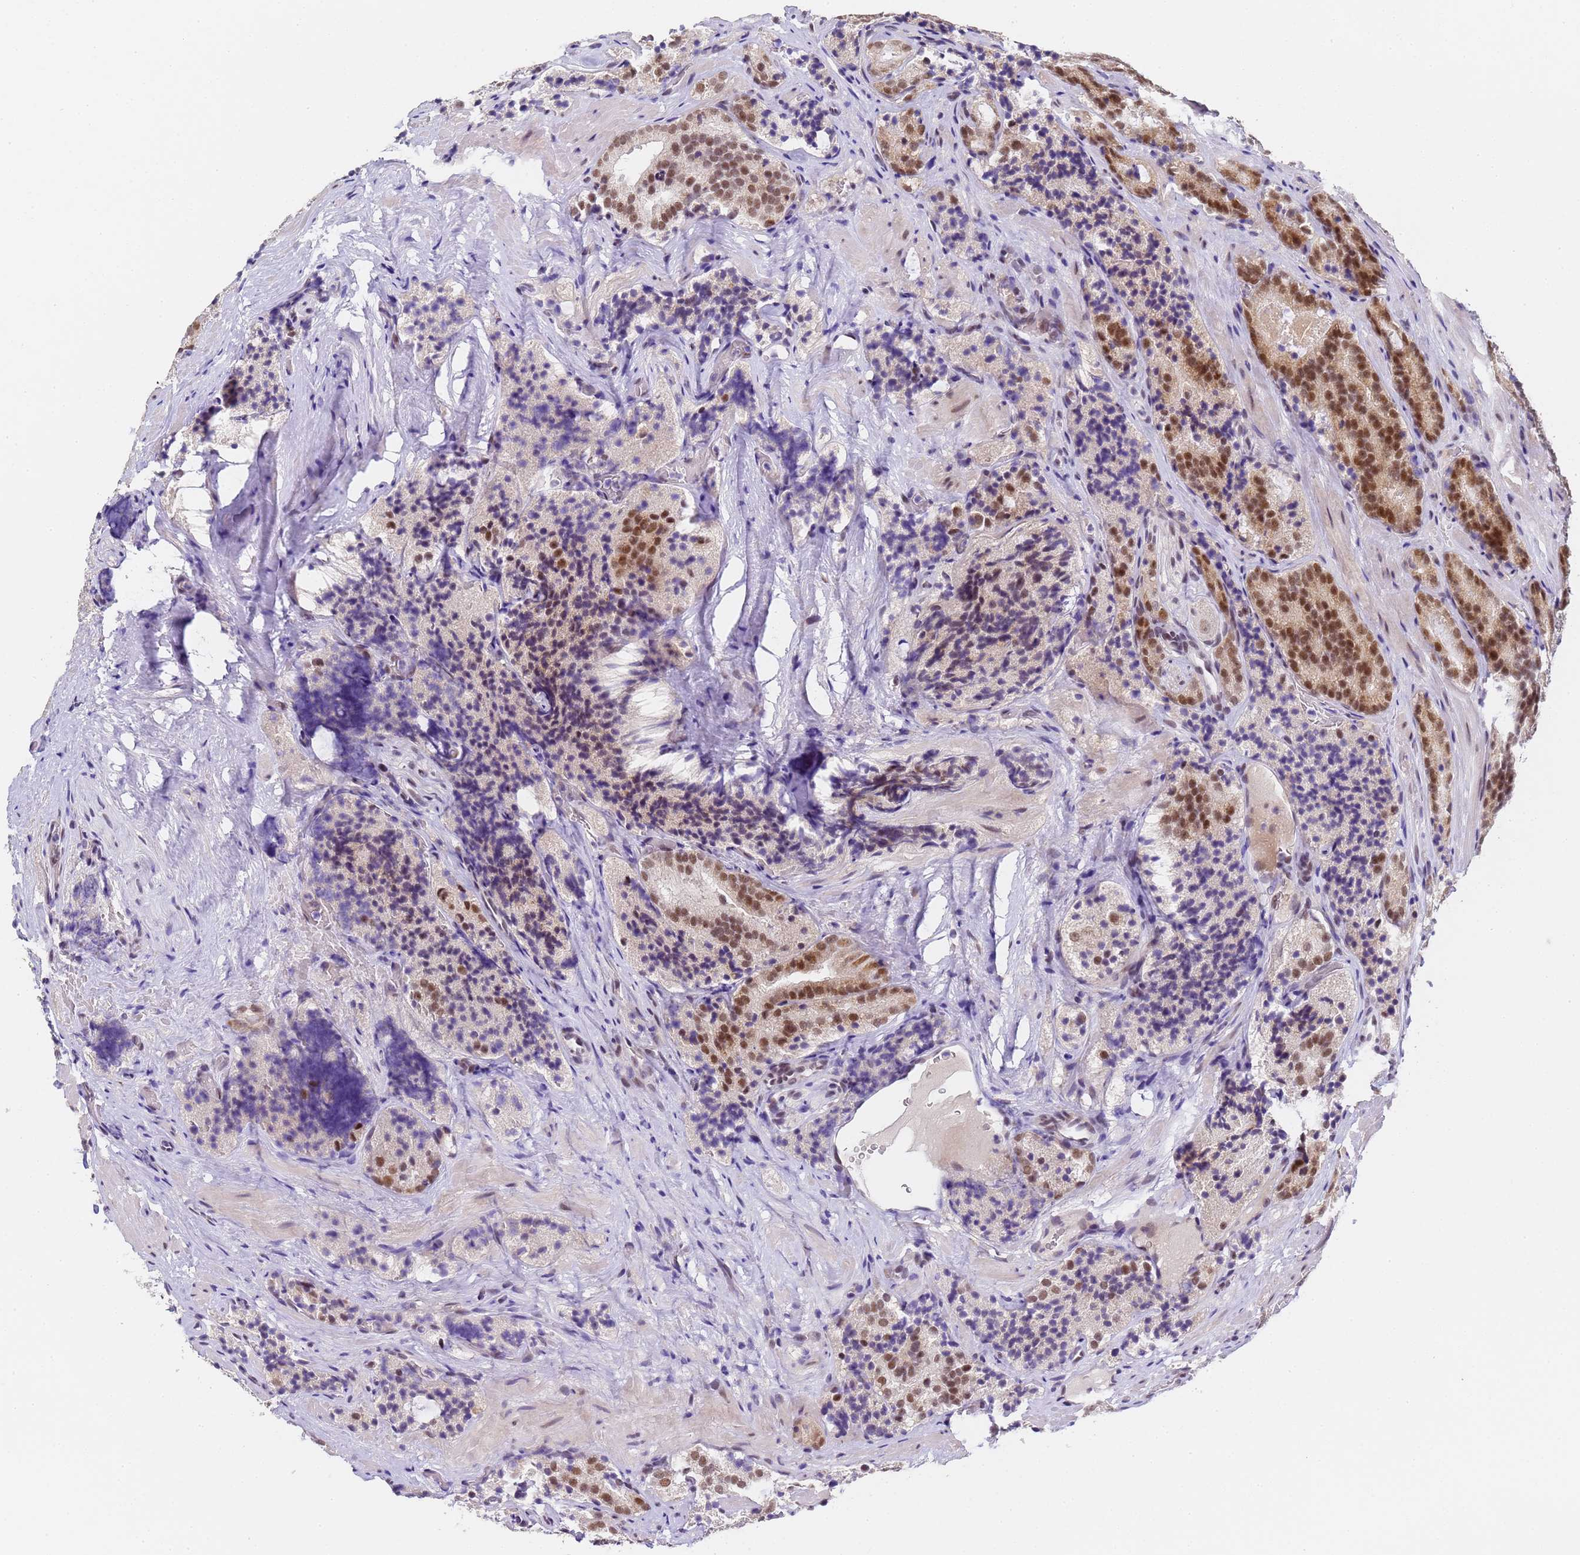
{"staining": {"intensity": "moderate", "quantity": ">75%", "location": "cytoplasmic/membranous,nuclear"}, "tissue": "prostate cancer", "cell_type": "Tumor cells", "image_type": "cancer", "snomed": [{"axis": "morphology", "description": "Adenocarcinoma, High grade"}, {"axis": "topography", "description": "Prostate"}], "caption": "High-grade adenocarcinoma (prostate) stained for a protein (brown) exhibits moderate cytoplasmic/membranous and nuclear positive positivity in approximately >75% of tumor cells.", "gene": "FNBP4", "patient": {"sex": "male", "age": 57}}